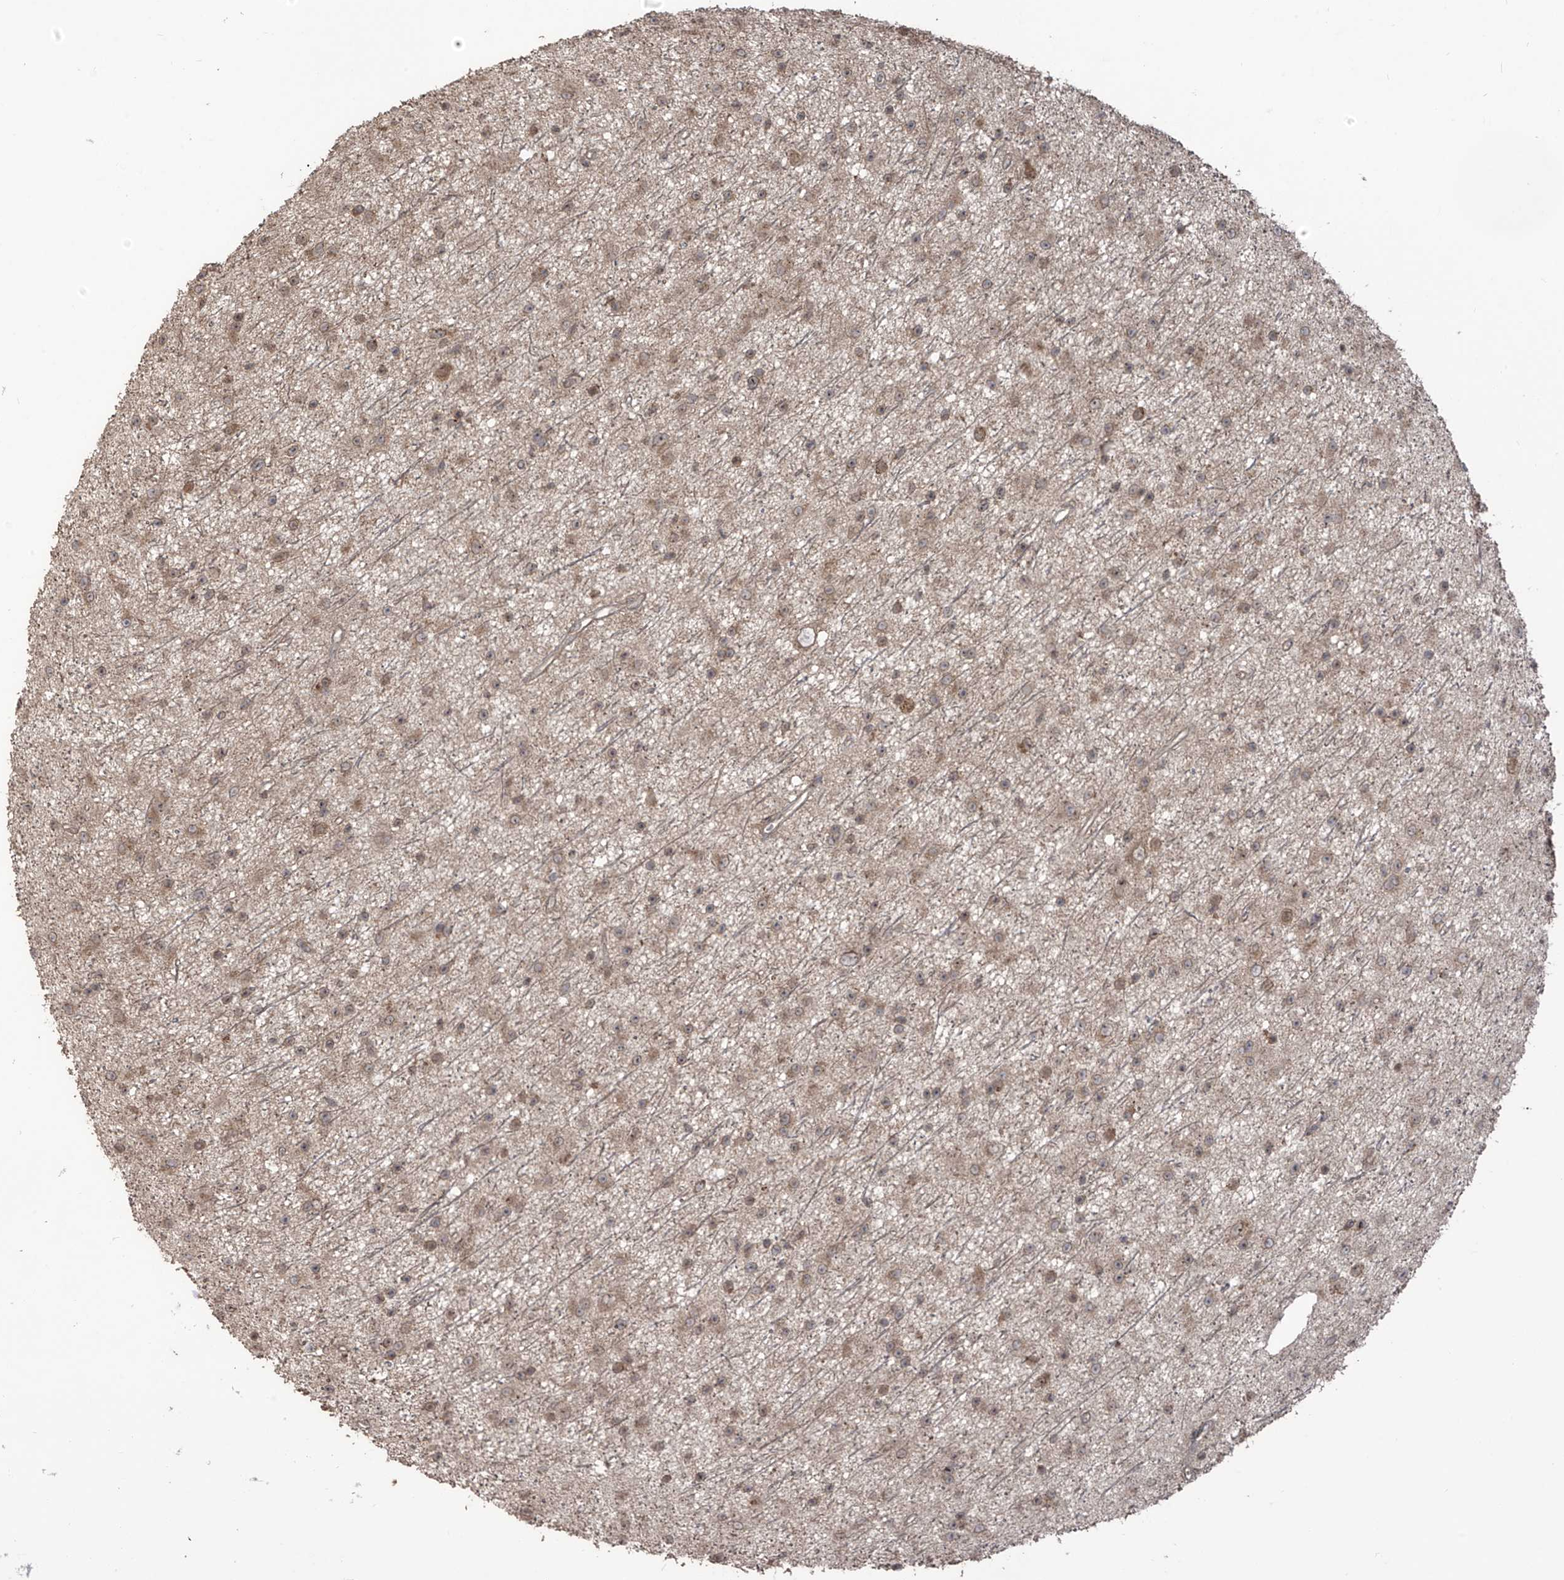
{"staining": {"intensity": "weak", "quantity": ">75%", "location": "cytoplasmic/membranous"}, "tissue": "glioma", "cell_type": "Tumor cells", "image_type": "cancer", "snomed": [{"axis": "morphology", "description": "Glioma, malignant, Low grade"}, {"axis": "topography", "description": "Cerebral cortex"}], "caption": "A brown stain highlights weak cytoplasmic/membranous expression of a protein in glioma tumor cells. The protein is shown in brown color, while the nuclei are stained blue.", "gene": "CARF", "patient": {"sex": "female", "age": 39}}